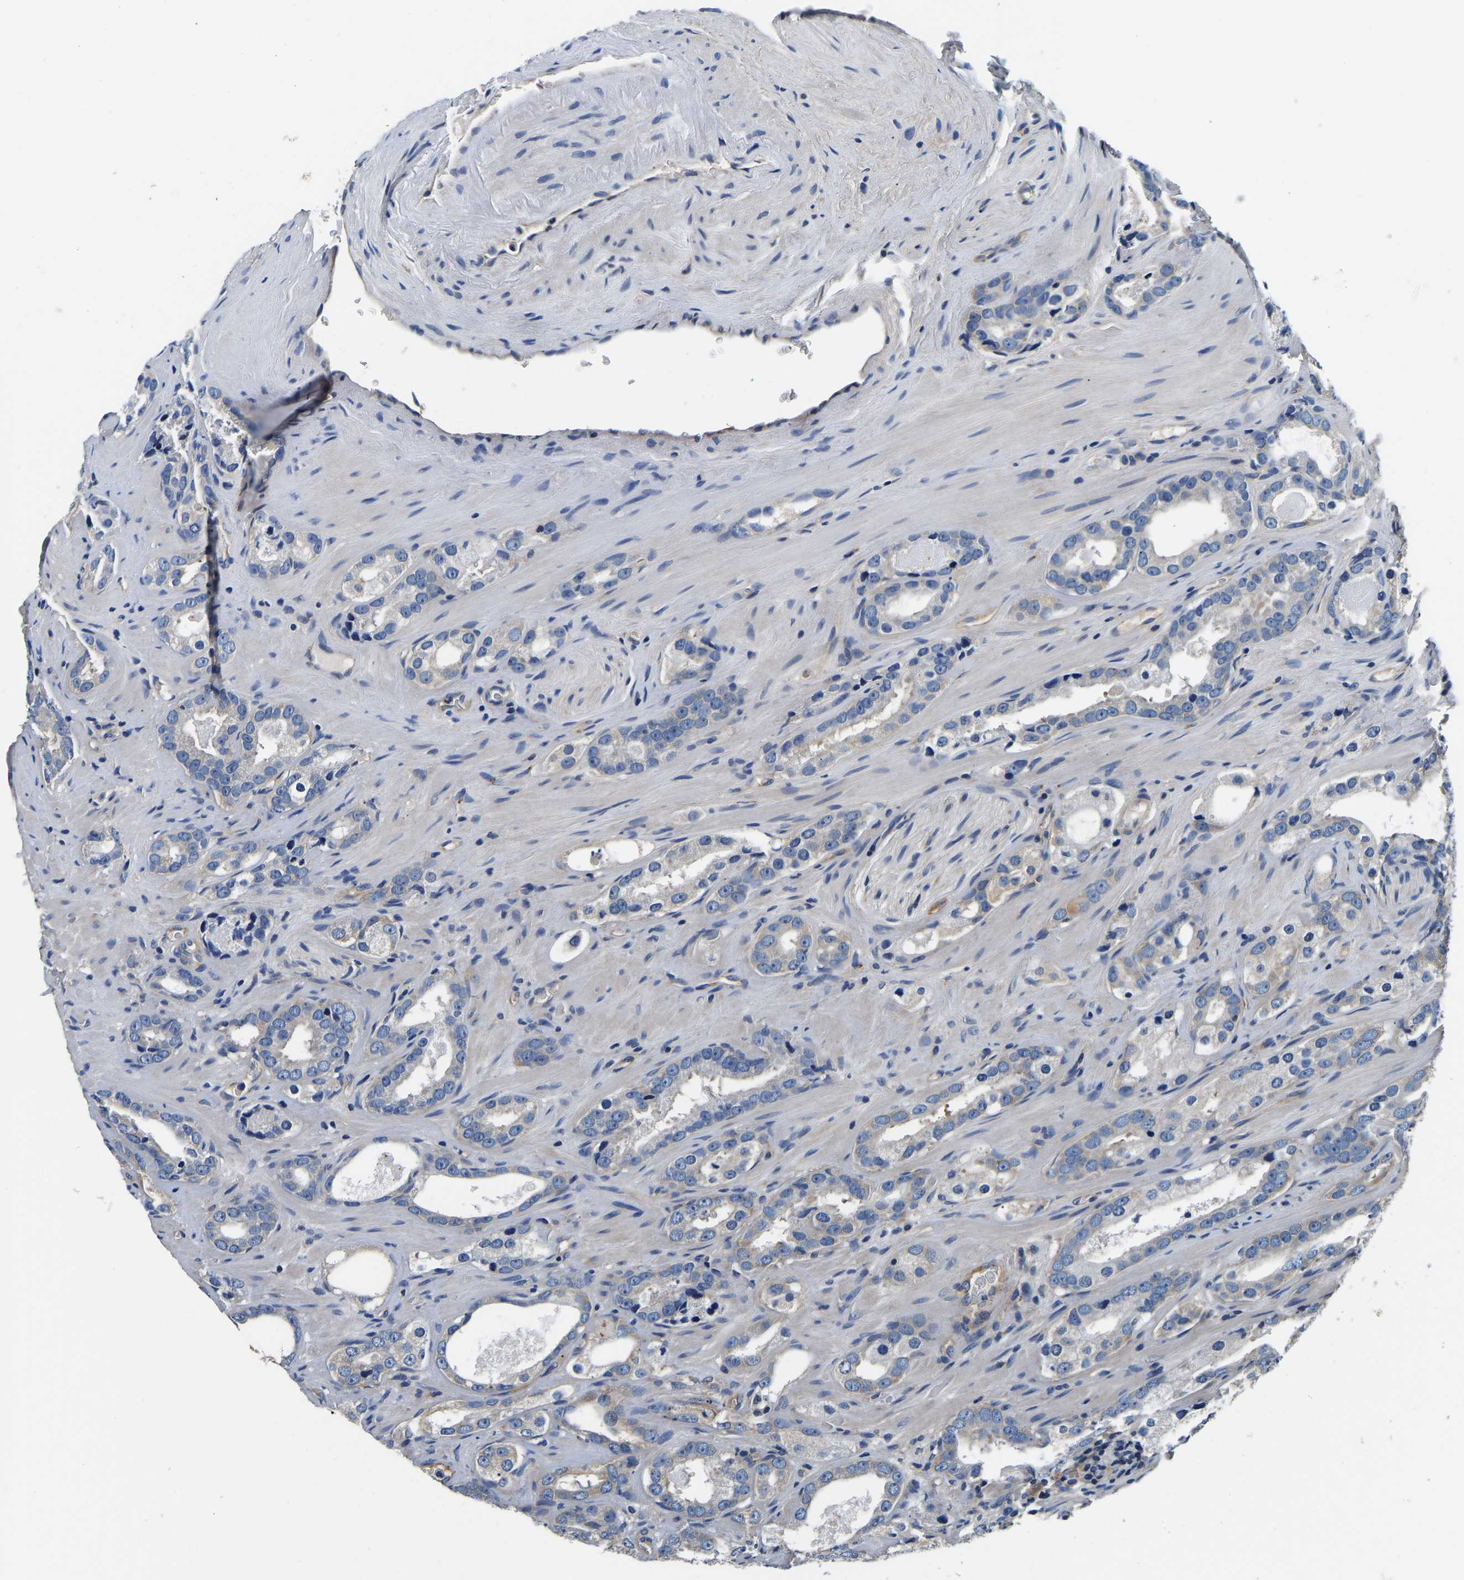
{"staining": {"intensity": "negative", "quantity": "none", "location": "none"}, "tissue": "prostate cancer", "cell_type": "Tumor cells", "image_type": "cancer", "snomed": [{"axis": "morphology", "description": "Adenocarcinoma, High grade"}, {"axis": "topography", "description": "Prostate"}], "caption": "There is no significant positivity in tumor cells of prostate cancer.", "gene": "SH3GLB1", "patient": {"sex": "male", "age": 63}}